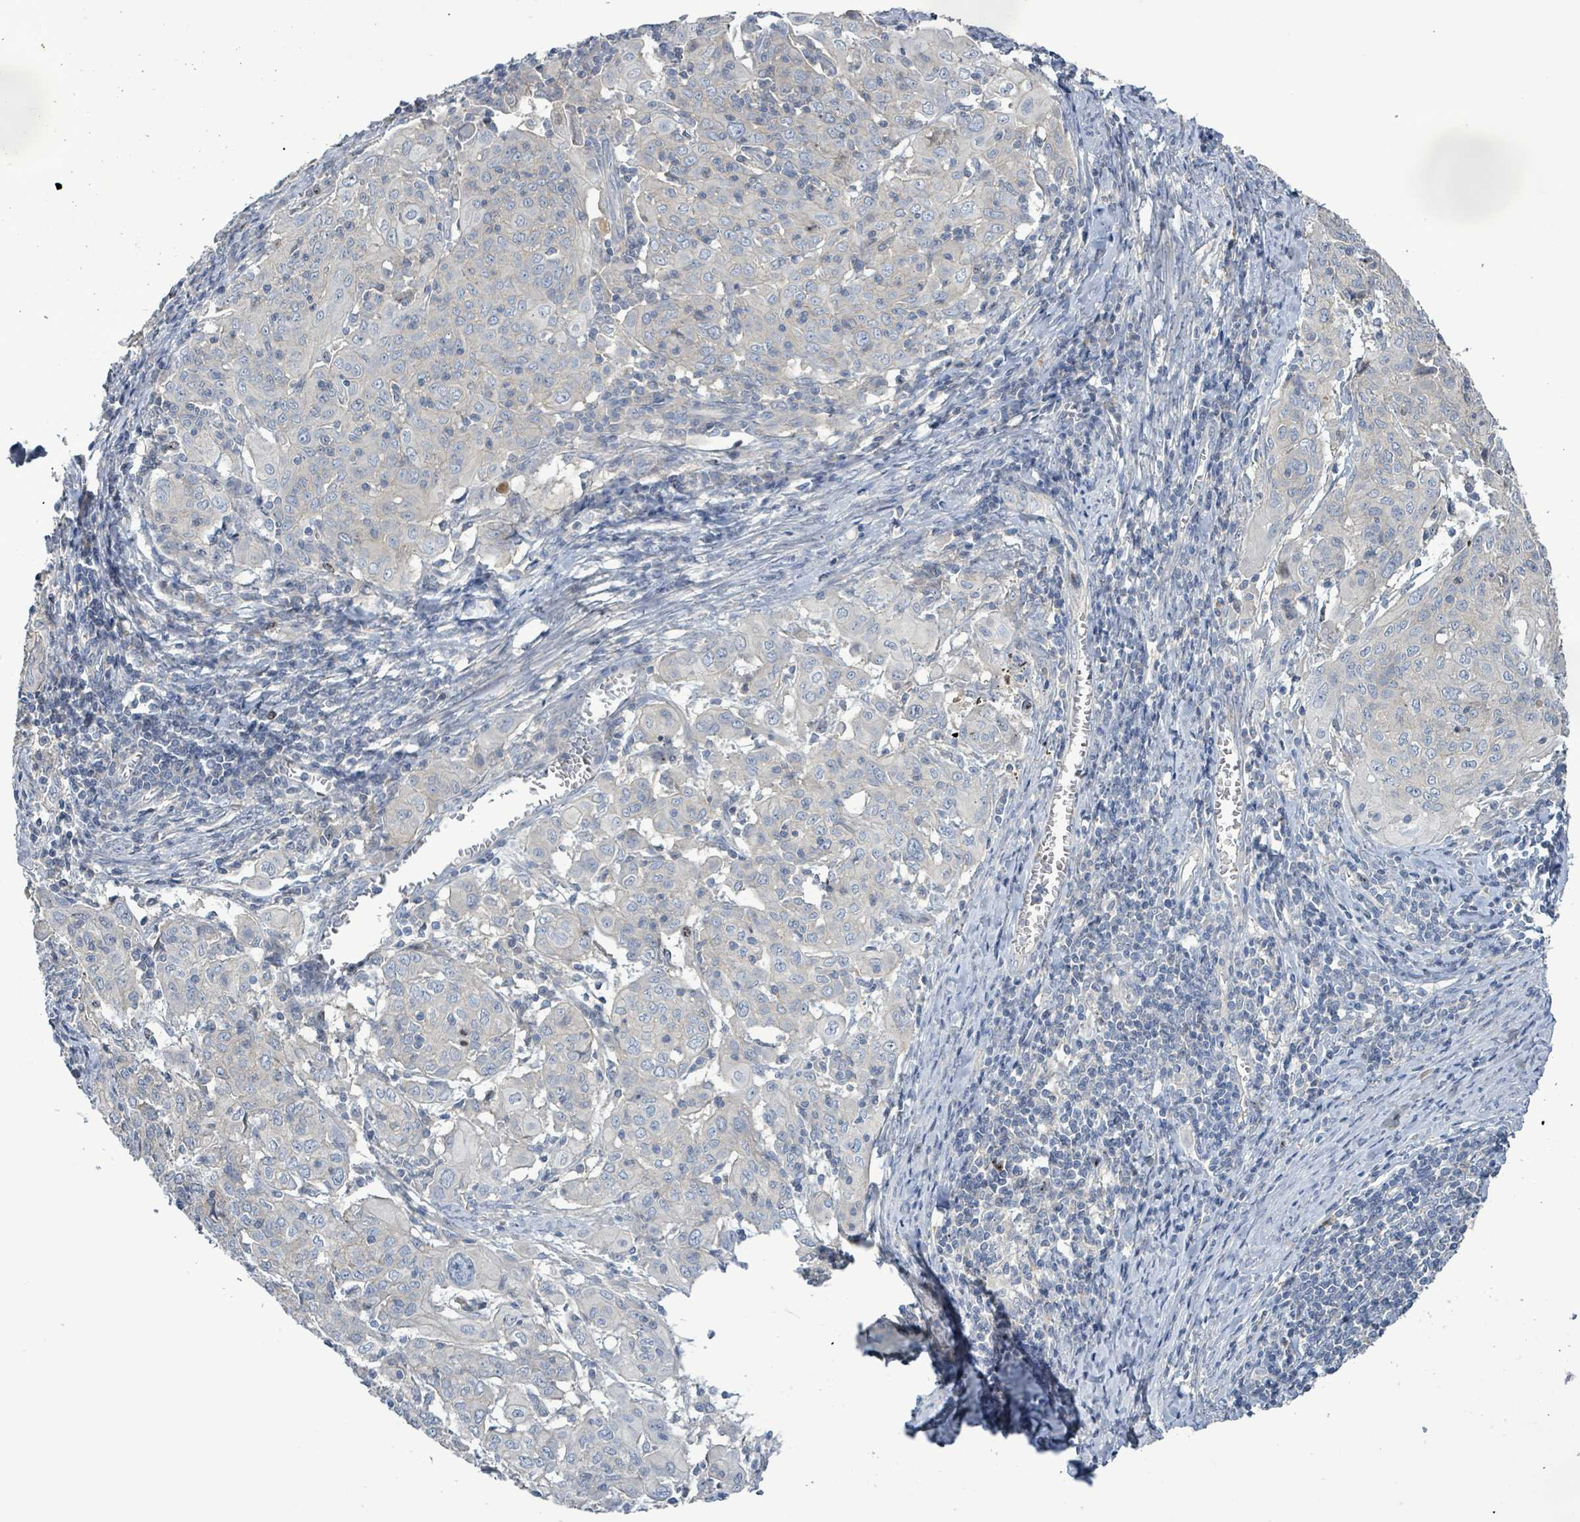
{"staining": {"intensity": "negative", "quantity": "none", "location": "none"}, "tissue": "cervical cancer", "cell_type": "Tumor cells", "image_type": "cancer", "snomed": [{"axis": "morphology", "description": "Squamous cell carcinoma, NOS"}, {"axis": "topography", "description": "Cervix"}], "caption": "Cervical squamous cell carcinoma was stained to show a protein in brown. There is no significant positivity in tumor cells. (Brightfield microscopy of DAB immunohistochemistry at high magnification).", "gene": "KRAS", "patient": {"sex": "female", "age": 67}}